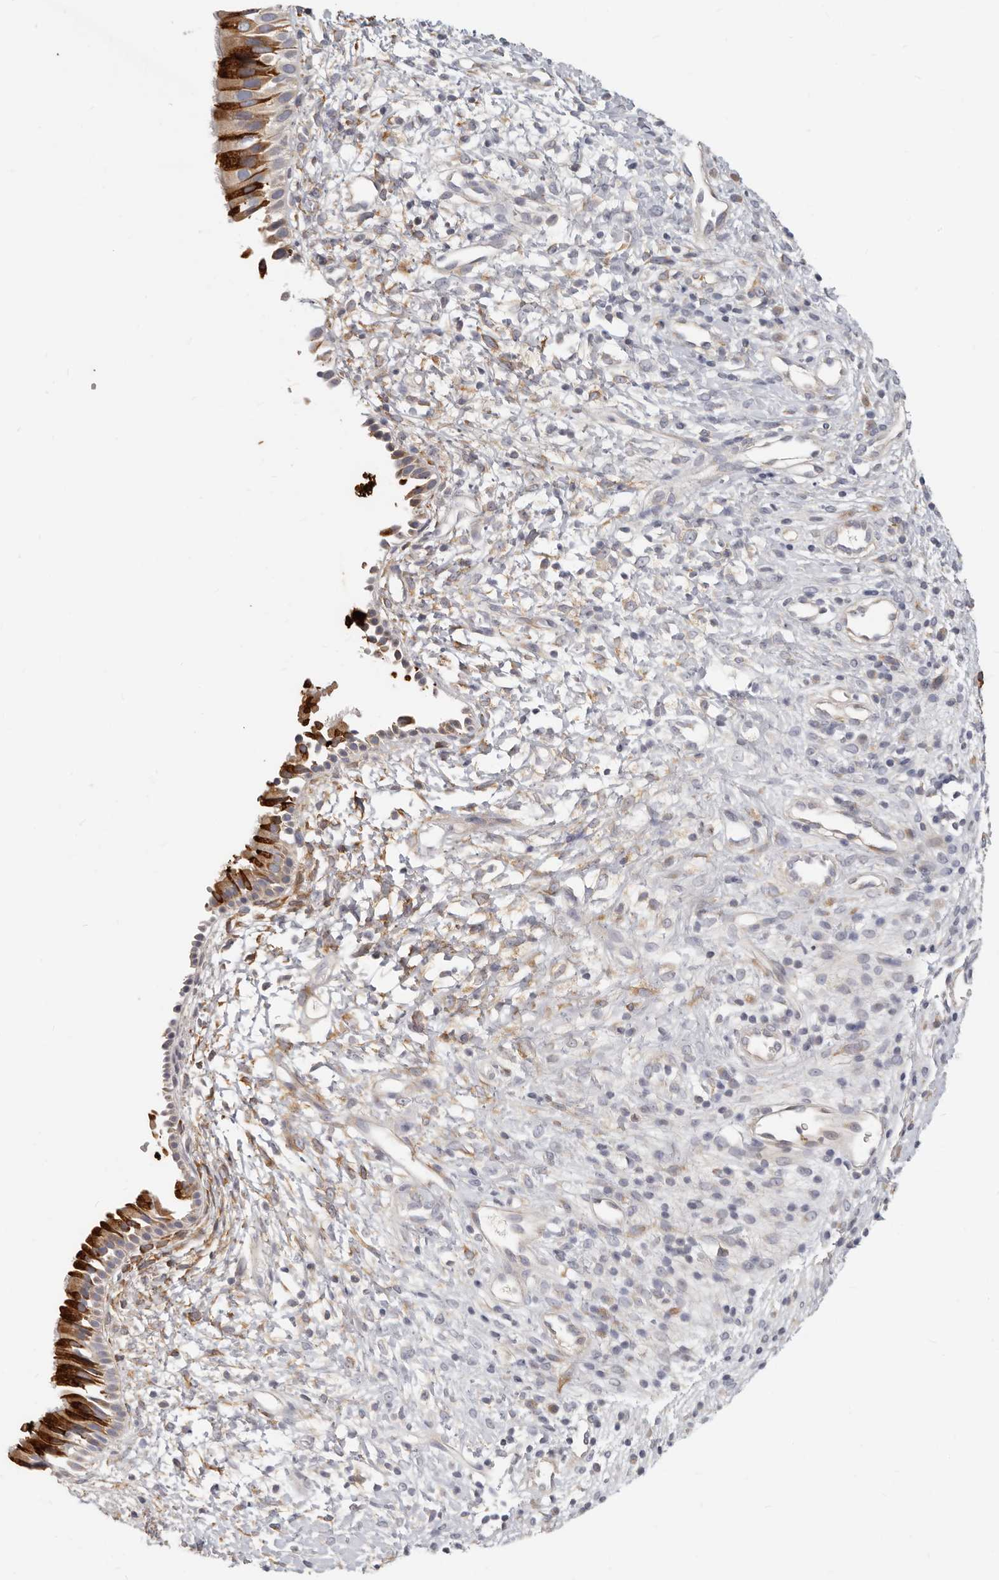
{"staining": {"intensity": "strong", "quantity": "25%-75%", "location": "cytoplasmic/membranous"}, "tissue": "nasopharynx", "cell_type": "Respiratory epithelial cells", "image_type": "normal", "snomed": [{"axis": "morphology", "description": "Normal tissue, NOS"}, {"axis": "topography", "description": "Nasopharynx"}], "caption": "Immunohistochemistry (IHC) (DAB (3,3'-diaminobenzidine)) staining of normal human nasopharynx exhibits strong cytoplasmic/membranous protein staining in approximately 25%-75% of respiratory epithelial cells.", "gene": "TFB2M", "patient": {"sex": "male", "age": 22}}